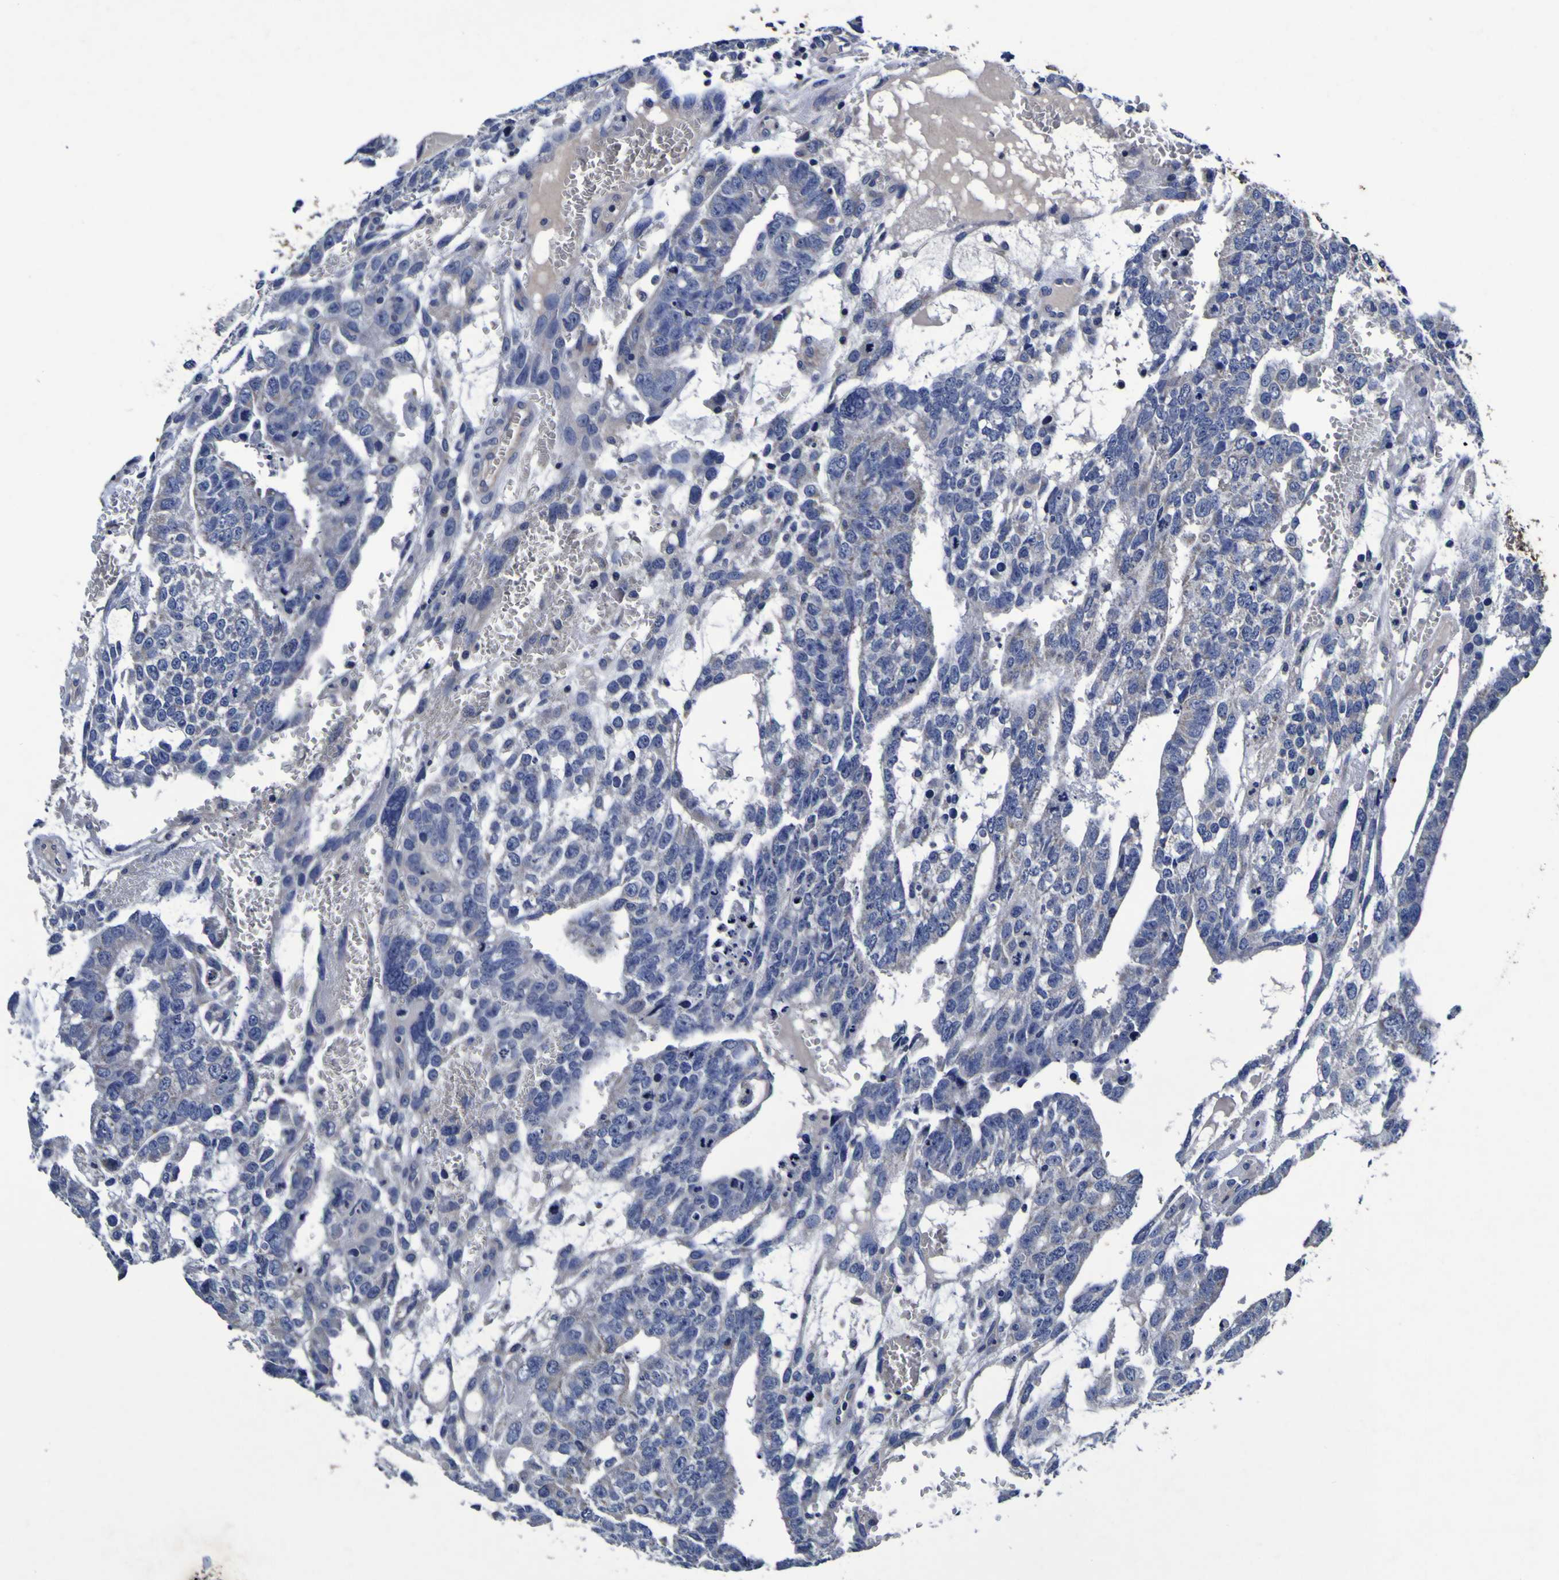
{"staining": {"intensity": "negative", "quantity": "none", "location": "none"}, "tissue": "testis cancer", "cell_type": "Tumor cells", "image_type": "cancer", "snomed": [{"axis": "morphology", "description": "Seminoma, NOS"}, {"axis": "morphology", "description": "Carcinoma, Embryonal, NOS"}, {"axis": "topography", "description": "Testis"}], "caption": "An immunohistochemistry micrograph of testis cancer (seminoma) is shown. There is no staining in tumor cells of testis cancer (seminoma).", "gene": "PANK4", "patient": {"sex": "male", "age": 52}}